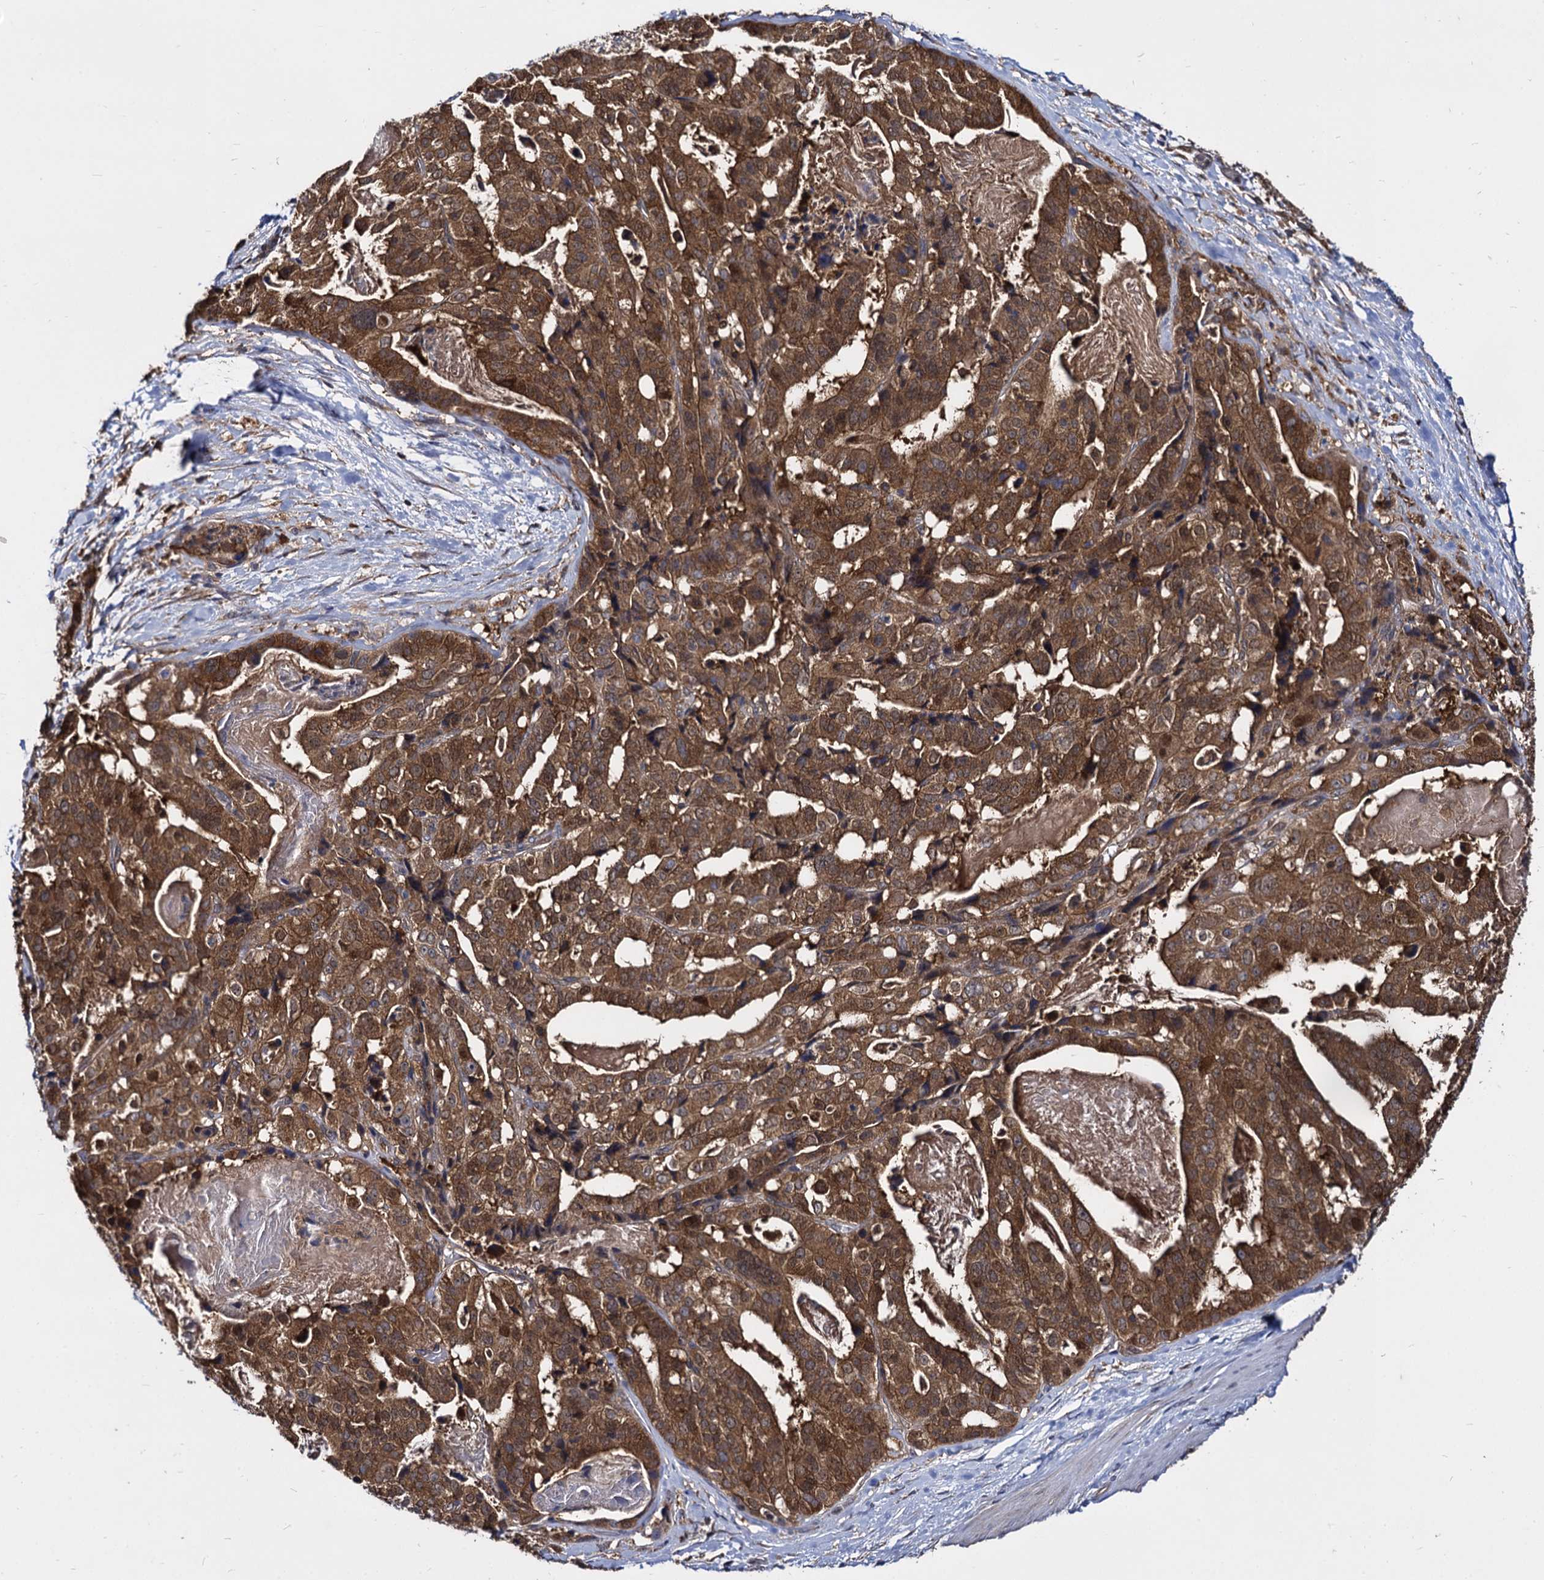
{"staining": {"intensity": "strong", "quantity": ">75%", "location": "cytoplasmic/membranous"}, "tissue": "stomach cancer", "cell_type": "Tumor cells", "image_type": "cancer", "snomed": [{"axis": "morphology", "description": "Adenocarcinoma, NOS"}, {"axis": "topography", "description": "Stomach"}], "caption": "Immunohistochemical staining of stomach cancer shows high levels of strong cytoplasmic/membranous protein staining in approximately >75% of tumor cells.", "gene": "NME1", "patient": {"sex": "male", "age": 48}}